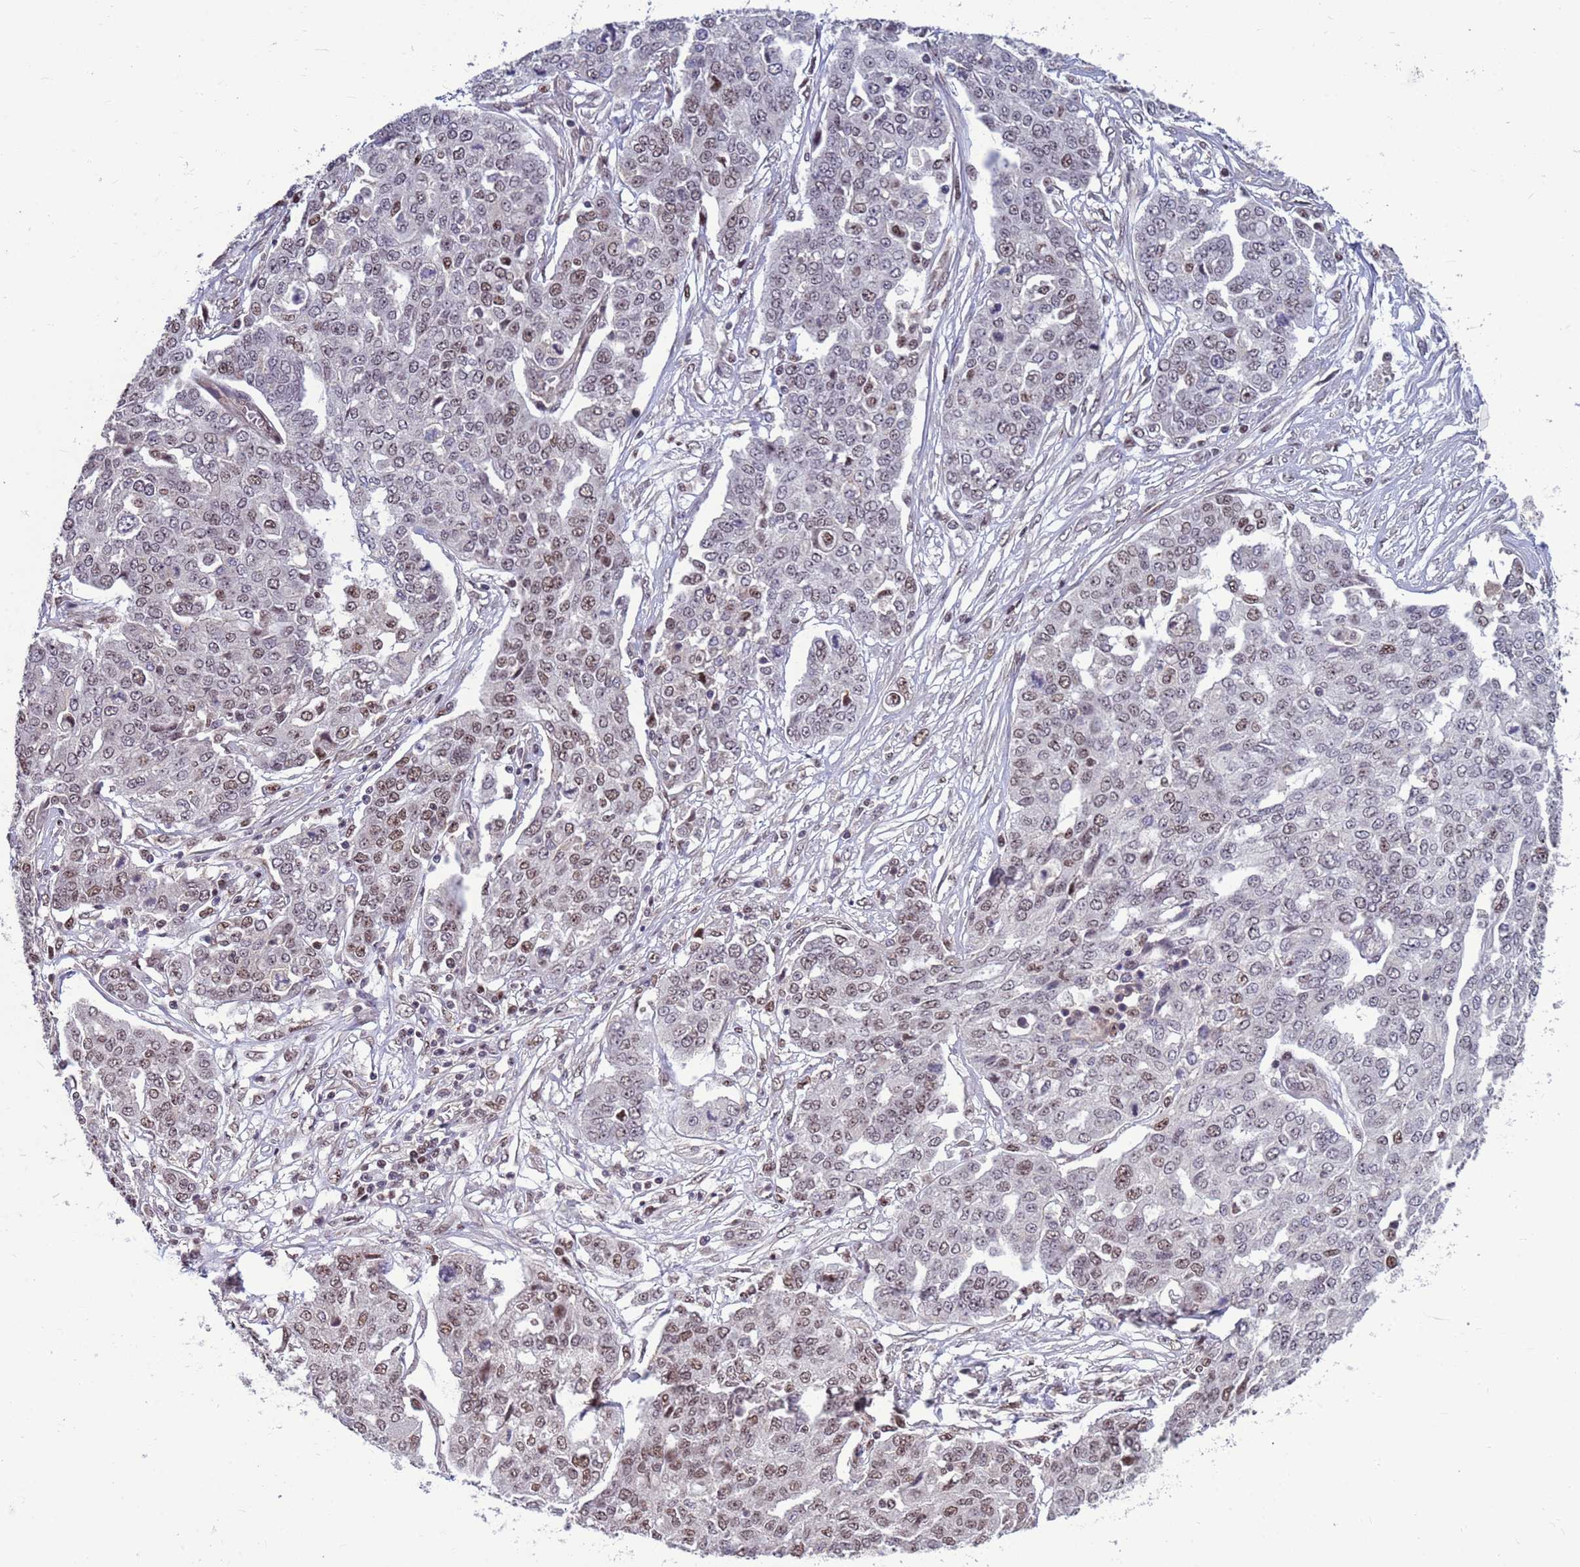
{"staining": {"intensity": "moderate", "quantity": ">75%", "location": "nuclear"}, "tissue": "ovarian cancer", "cell_type": "Tumor cells", "image_type": "cancer", "snomed": [{"axis": "morphology", "description": "Cystadenocarcinoma, serous, NOS"}, {"axis": "topography", "description": "Soft tissue"}, {"axis": "topography", "description": "Ovary"}], "caption": "High-magnification brightfield microscopy of ovarian cancer stained with DAB (brown) and counterstained with hematoxylin (blue). tumor cells exhibit moderate nuclear staining is identified in approximately>75% of cells. (Stains: DAB in brown, nuclei in blue, Microscopy: brightfield microscopy at high magnification).", "gene": "NSL1", "patient": {"sex": "female", "age": 57}}